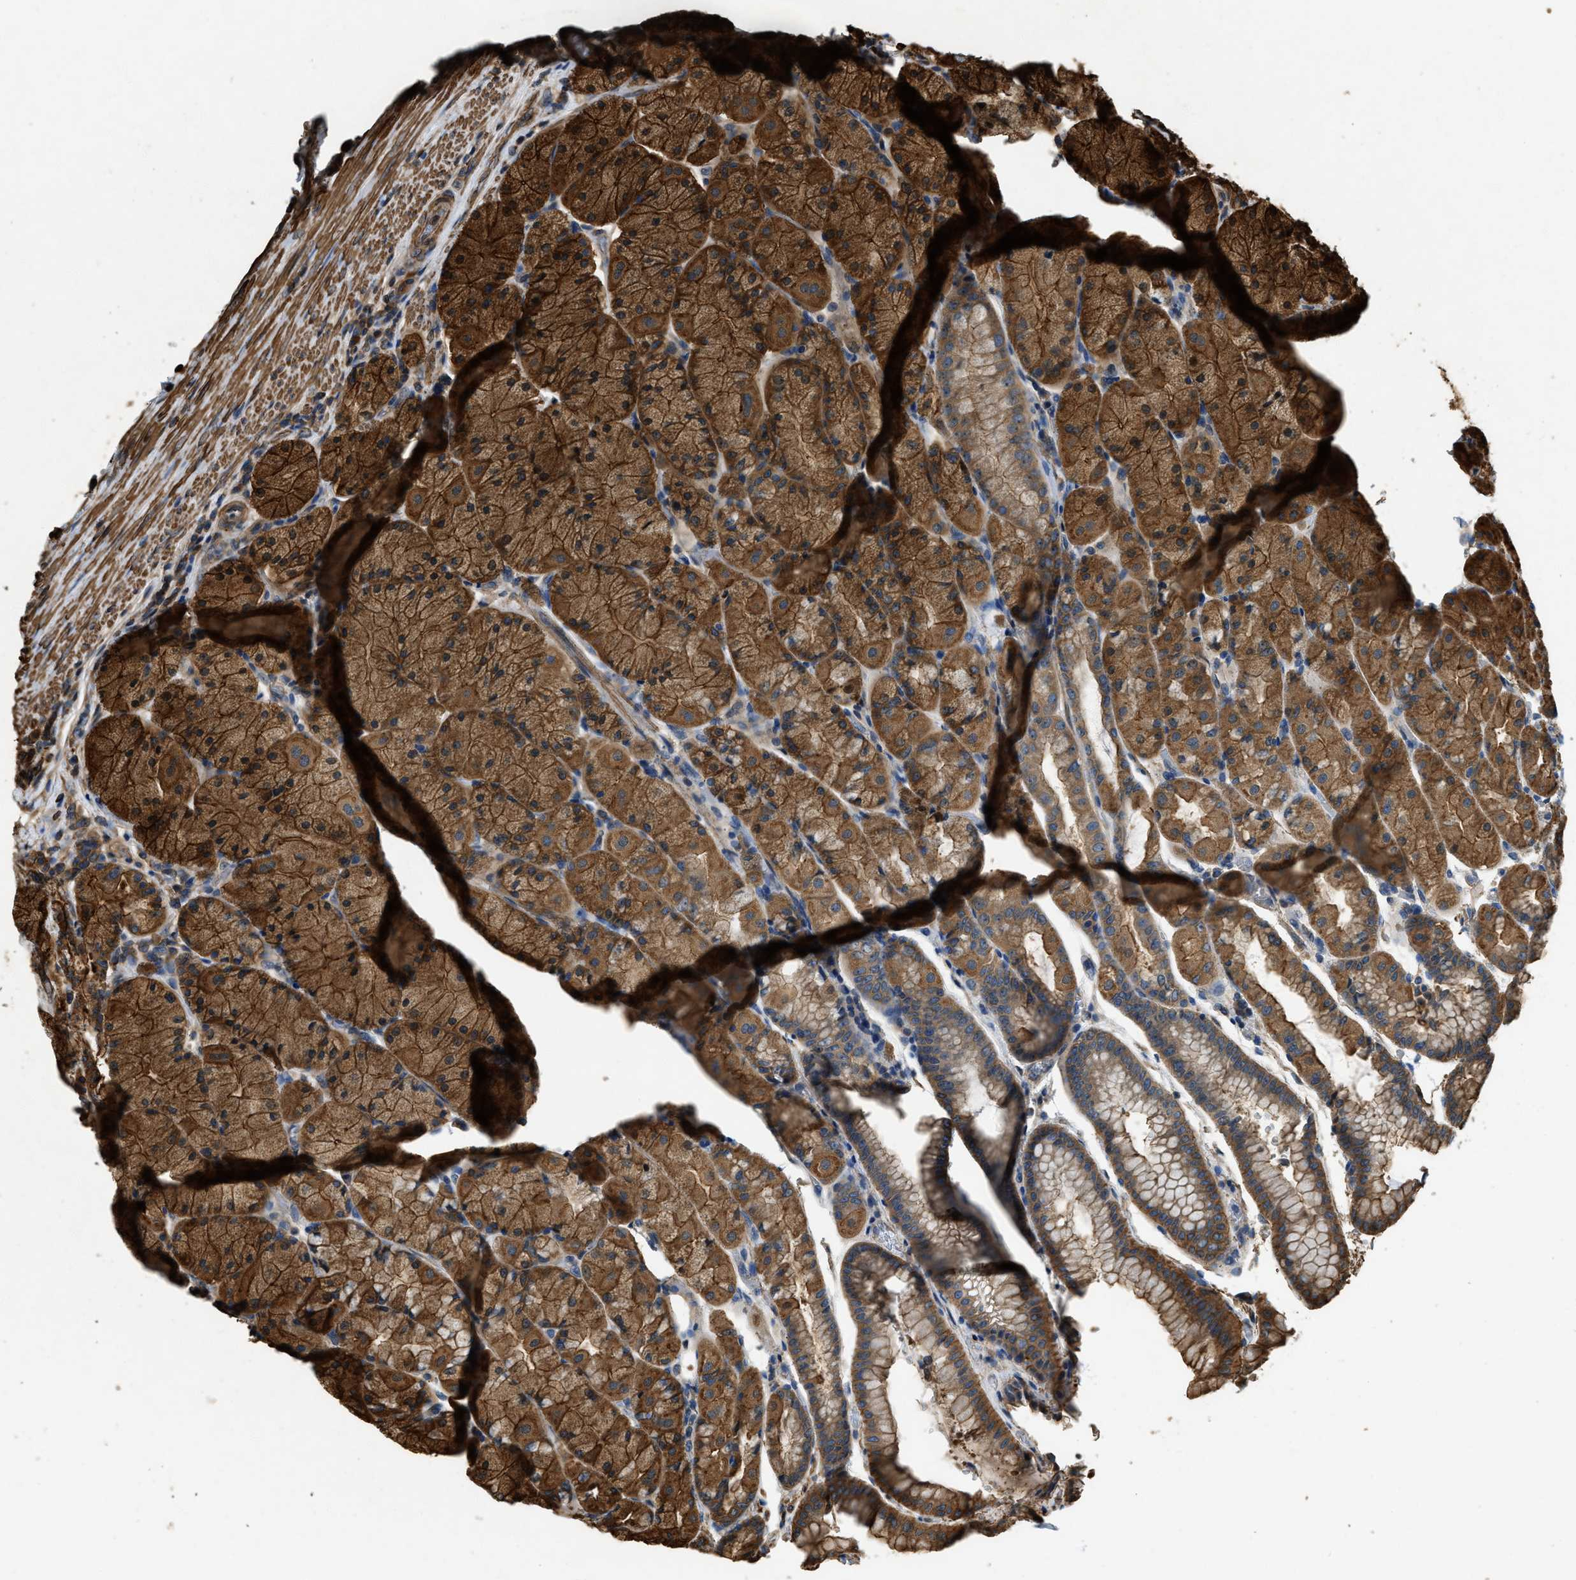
{"staining": {"intensity": "strong", "quantity": ">75%", "location": "cytoplasmic/membranous"}, "tissue": "stomach", "cell_type": "Glandular cells", "image_type": "normal", "snomed": [{"axis": "morphology", "description": "Normal tissue, NOS"}, {"axis": "morphology", "description": "Carcinoid, malignant, NOS"}, {"axis": "topography", "description": "Stomach, upper"}], "caption": "DAB immunohistochemical staining of normal stomach exhibits strong cytoplasmic/membranous protein staining in approximately >75% of glandular cells. (IHC, brightfield microscopy, high magnification).", "gene": "YARS1", "patient": {"sex": "male", "age": 39}}